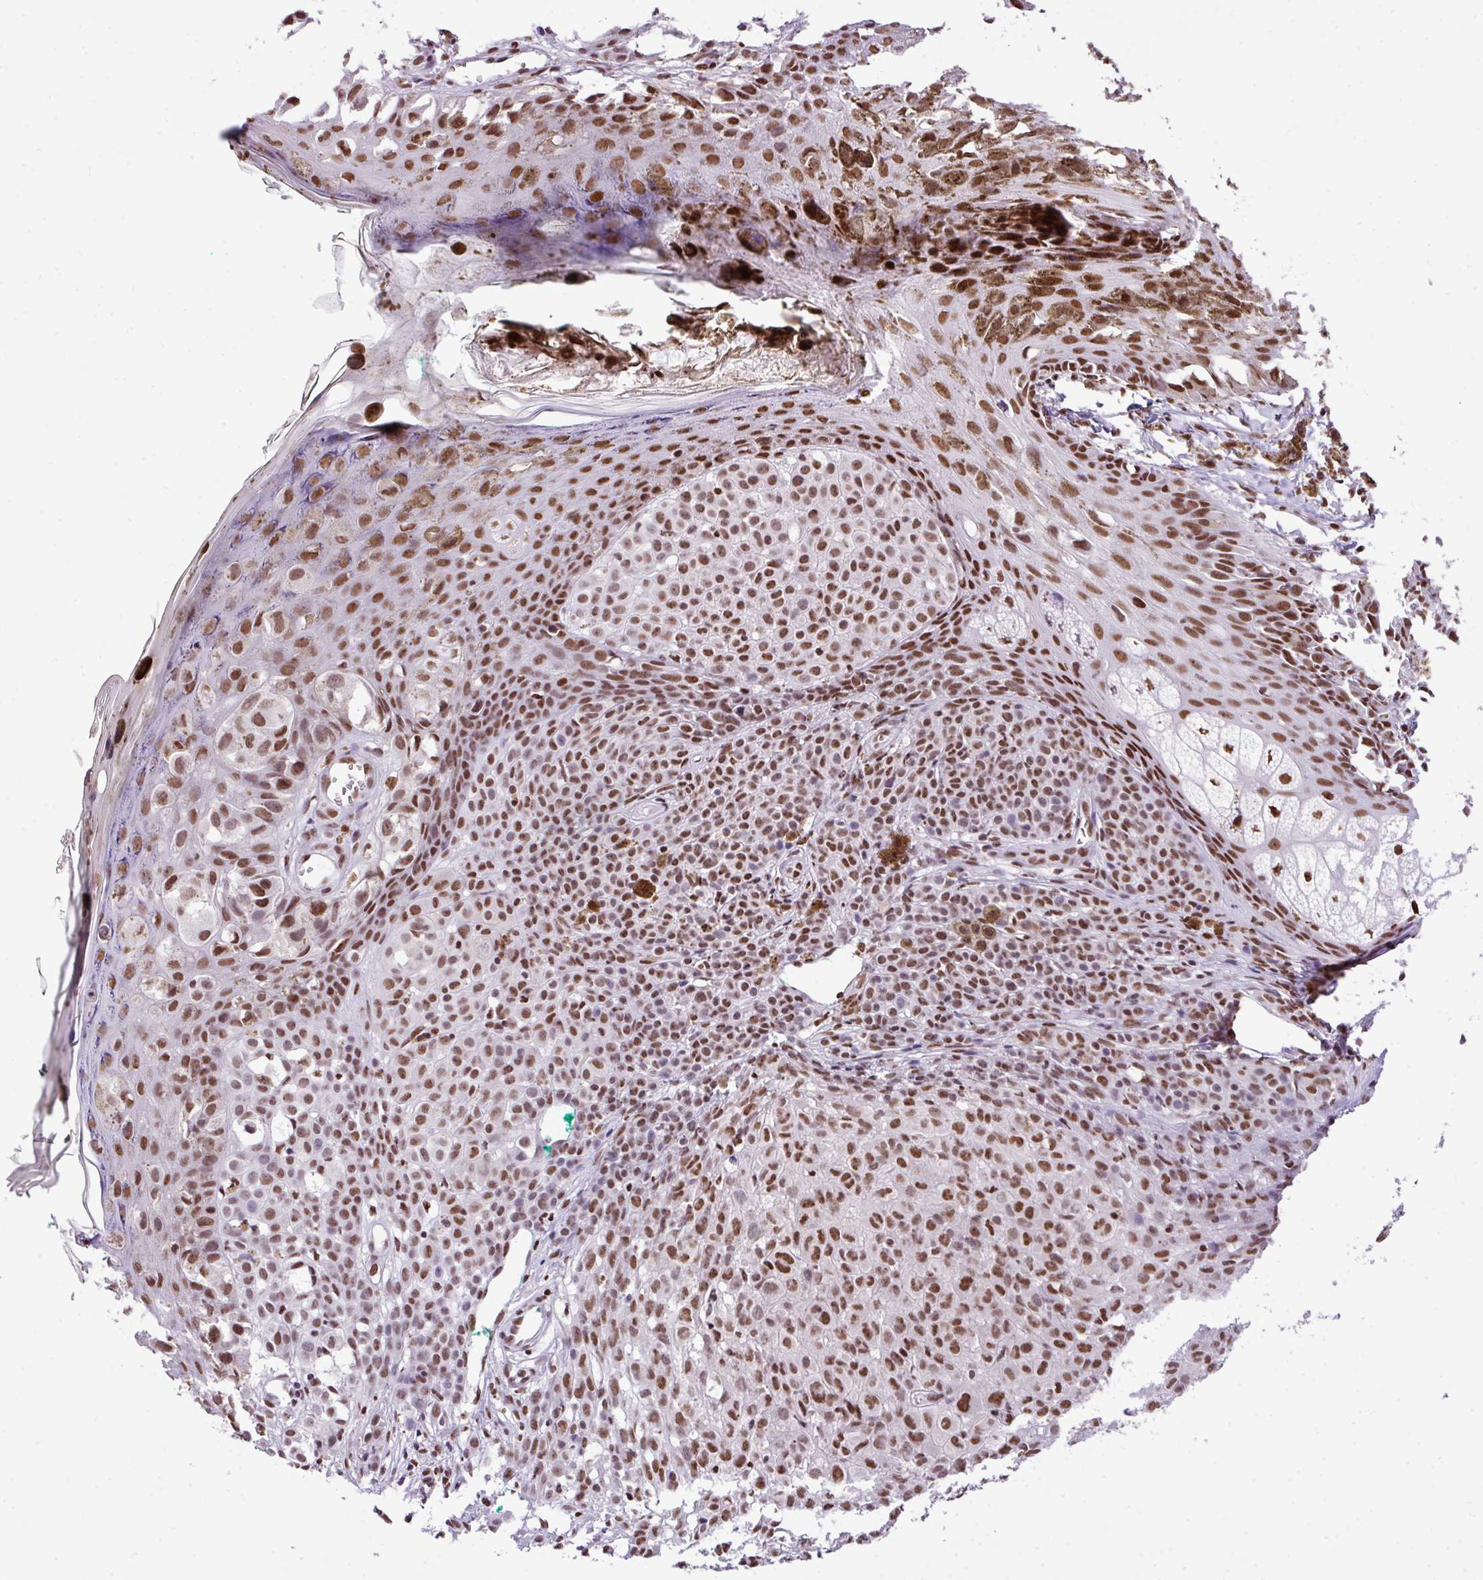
{"staining": {"intensity": "moderate", "quantity": ">75%", "location": "nuclear"}, "tissue": "melanoma", "cell_type": "Tumor cells", "image_type": "cancer", "snomed": [{"axis": "morphology", "description": "Malignant melanoma, NOS"}, {"axis": "topography", "description": "Skin of leg"}], "caption": "Immunohistochemical staining of human melanoma shows moderate nuclear protein expression in about >75% of tumor cells.", "gene": "RARG", "patient": {"sex": "female", "age": 72}}